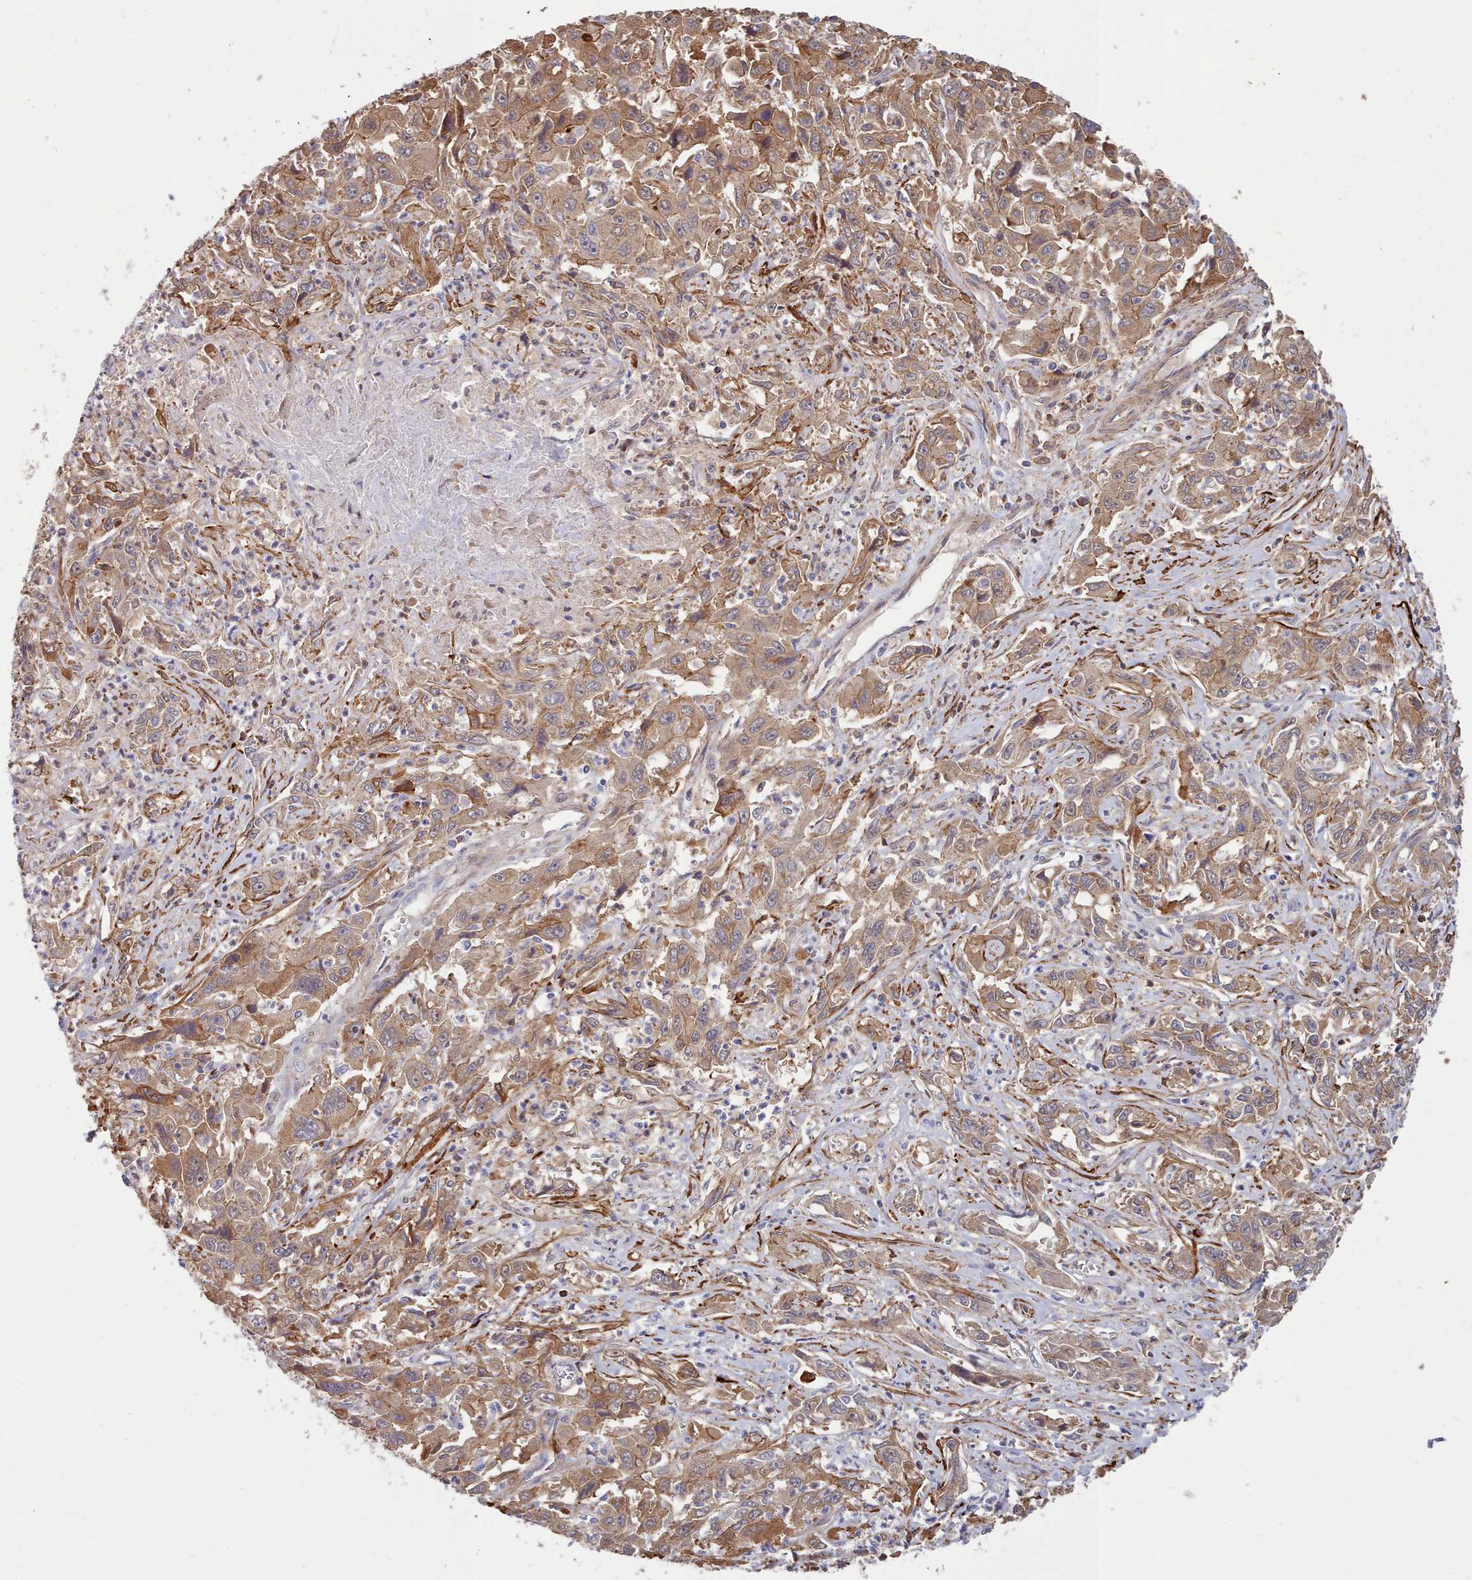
{"staining": {"intensity": "moderate", "quantity": ">75%", "location": "cytoplasmic/membranous"}, "tissue": "liver cancer", "cell_type": "Tumor cells", "image_type": "cancer", "snomed": [{"axis": "morphology", "description": "Carcinoma, Hepatocellular, NOS"}, {"axis": "topography", "description": "Liver"}], "caption": "Liver hepatocellular carcinoma stained with a protein marker demonstrates moderate staining in tumor cells.", "gene": "G6PC1", "patient": {"sex": "male", "age": 63}}